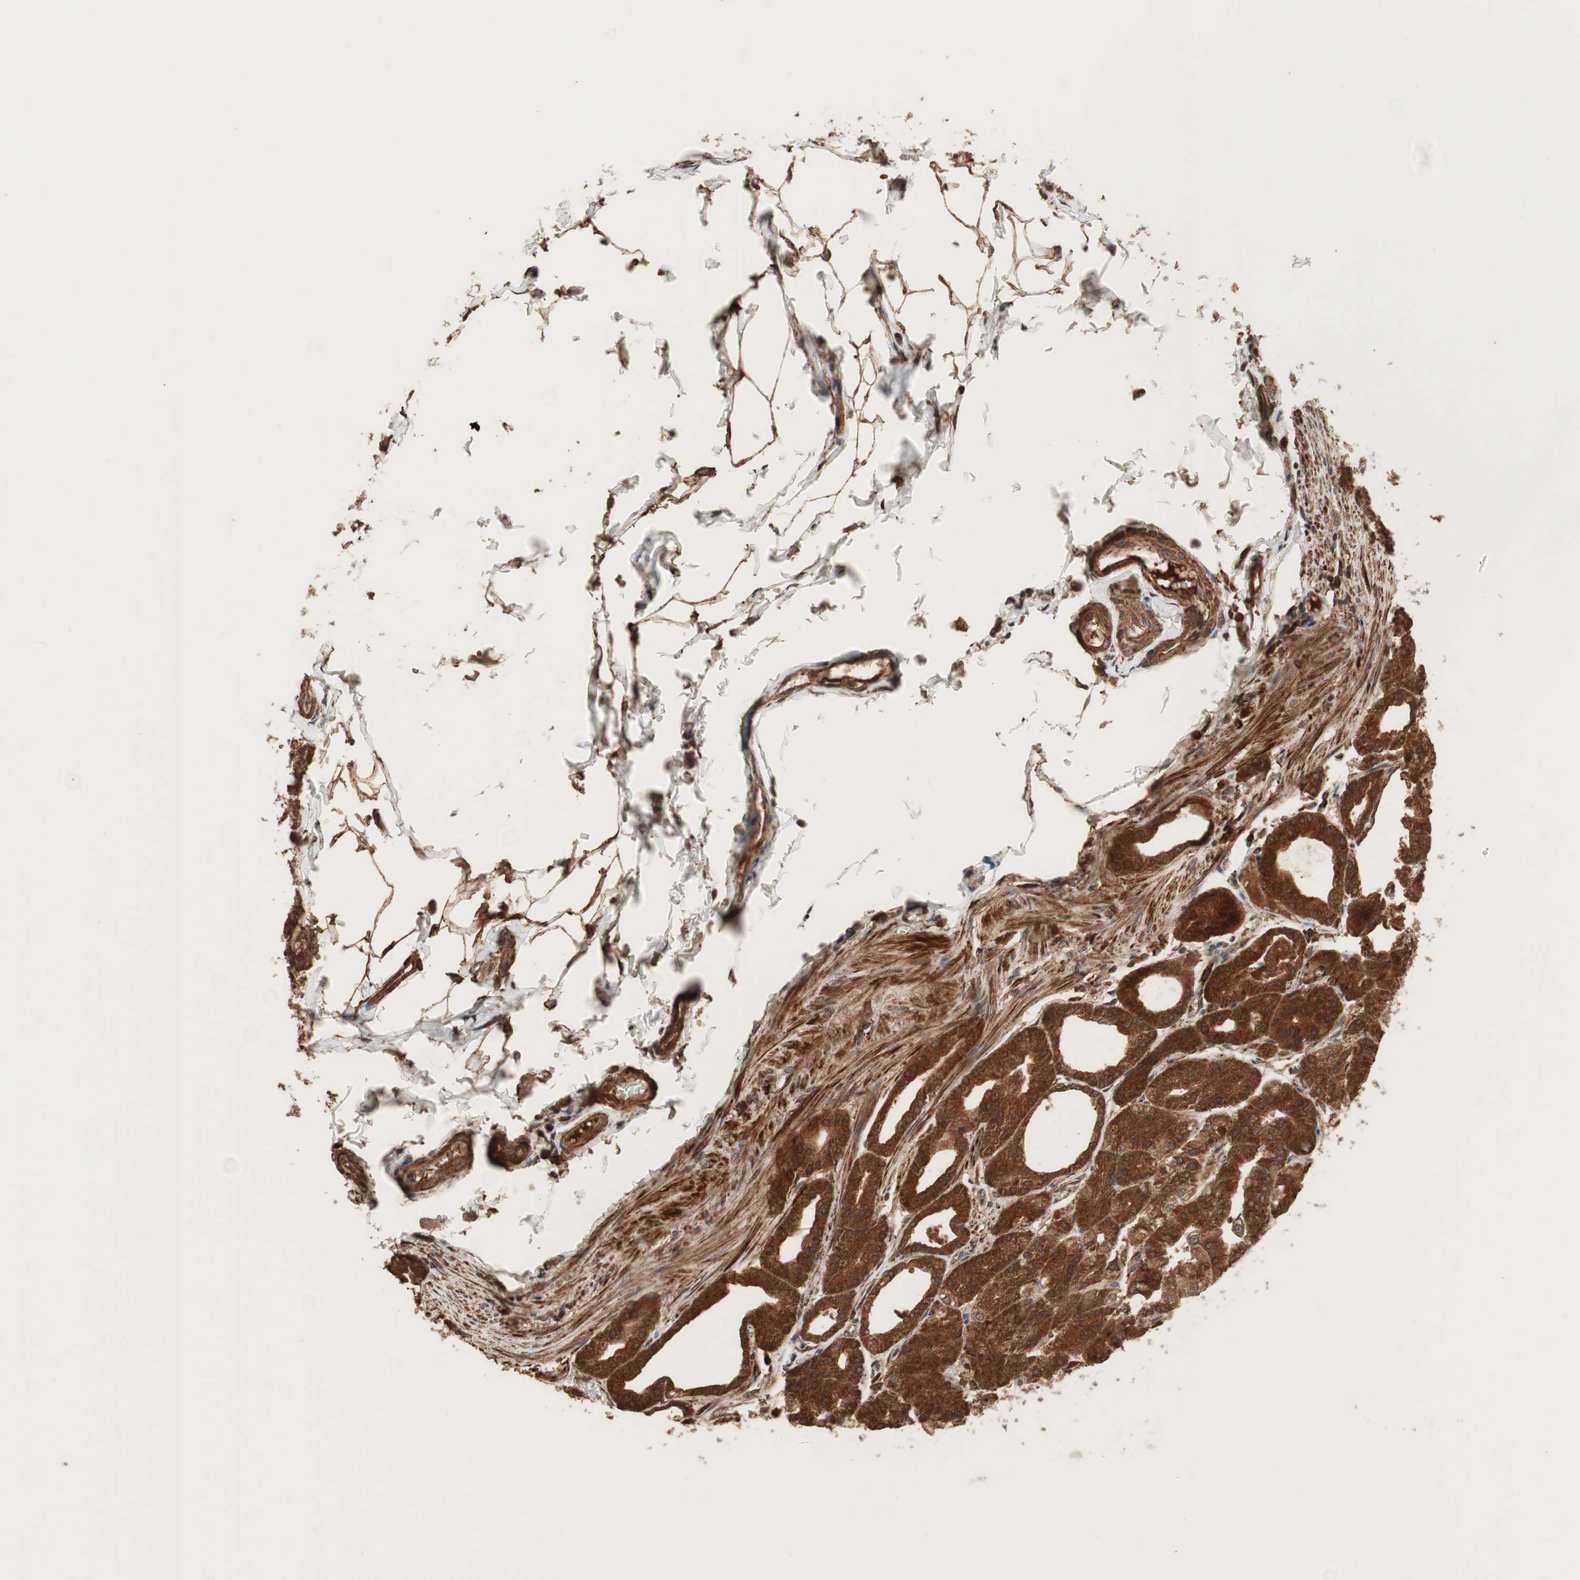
{"staining": {"intensity": "strong", "quantity": ">75%", "location": "cytoplasmic/membranous"}, "tissue": "stomach", "cell_type": "Glandular cells", "image_type": "normal", "snomed": [{"axis": "morphology", "description": "Normal tissue, NOS"}, {"axis": "topography", "description": "Stomach, lower"}], "caption": "Protein positivity by immunohistochemistry (IHC) demonstrates strong cytoplasmic/membranous staining in approximately >75% of glandular cells in normal stomach. (Stains: DAB (3,3'-diaminobenzidine) in brown, nuclei in blue, Microscopy: brightfield microscopy at high magnification).", "gene": "RAB1A", "patient": {"sex": "male", "age": 71}}